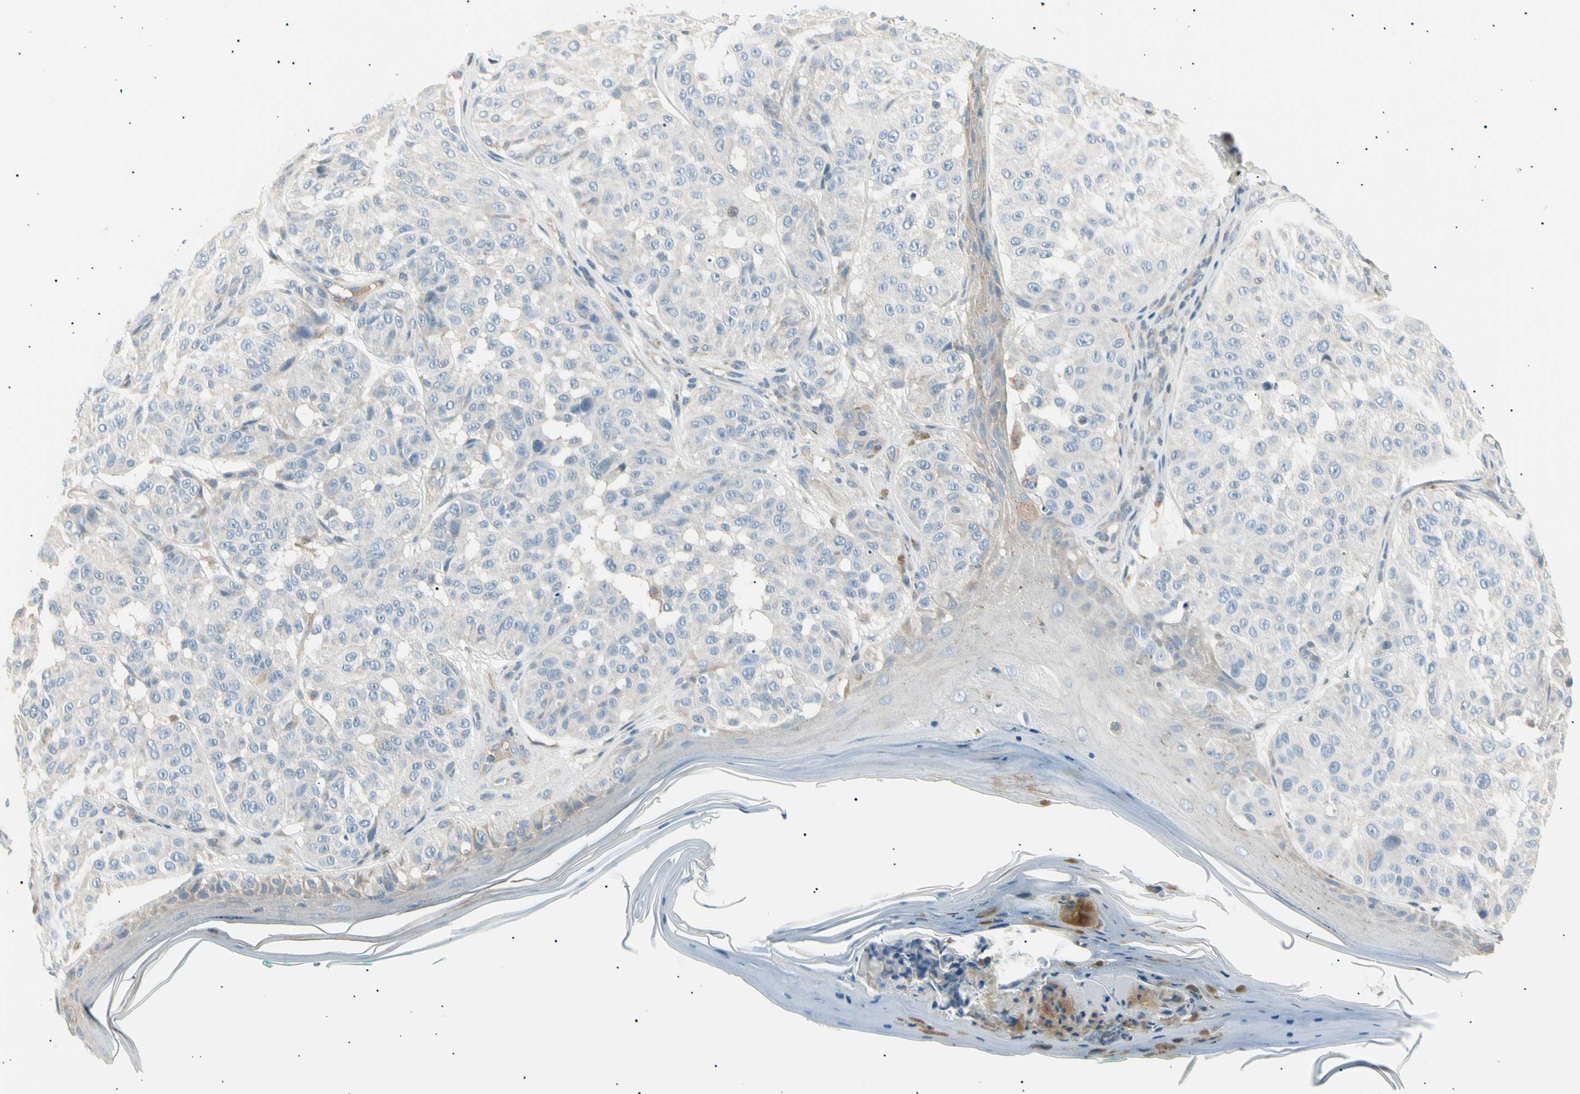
{"staining": {"intensity": "negative", "quantity": "none", "location": "none"}, "tissue": "melanoma", "cell_type": "Tumor cells", "image_type": "cancer", "snomed": [{"axis": "morphology", "description": "Malignant melanoma, NOS"}, {"axis": "topography", "description": "Skin"}], "caption": "This is an IHC micrograph of human malignant melanoma. There is no positivity in tumor cells.", "gene": "LHPP", "patient": {"sex": "female", "age": 46}}